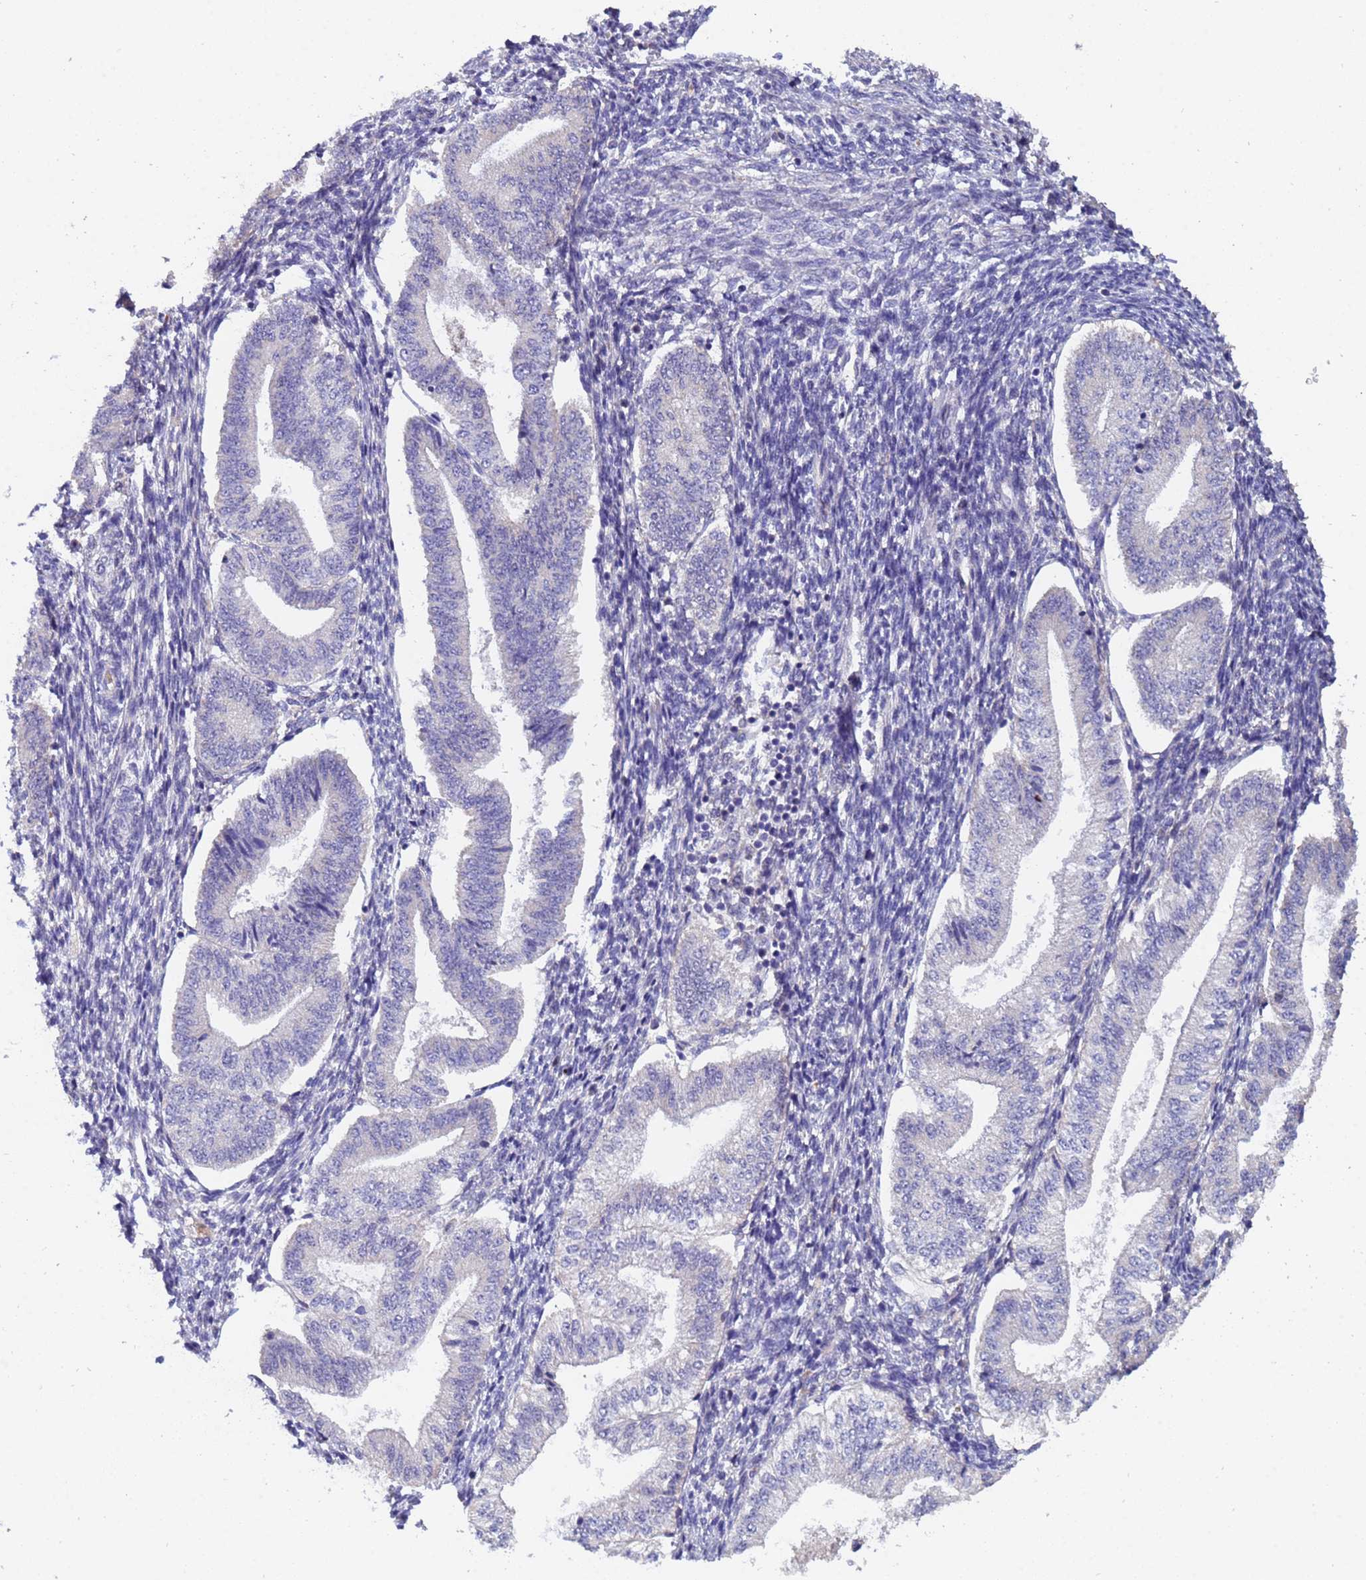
{"staining": {"intensity": "negative", "quantity": "none", "location": "none"}, "tissue": "endometrium", "cell_type": "Cells in endometrial stroma", "image_type": "normal", "snomed": [{"axis": "morphology", "description": "Normal tissue, NOS"}, {"axis": "topography", "description": "Endometrium"}], "caption": "High power microscopy histopathology image of an IHC image of normal endometrium, revealing no significant positivity in cells in endometrial stroma.", "gene": "IHO1", "patient": {"sex": "female", "age": 34}}